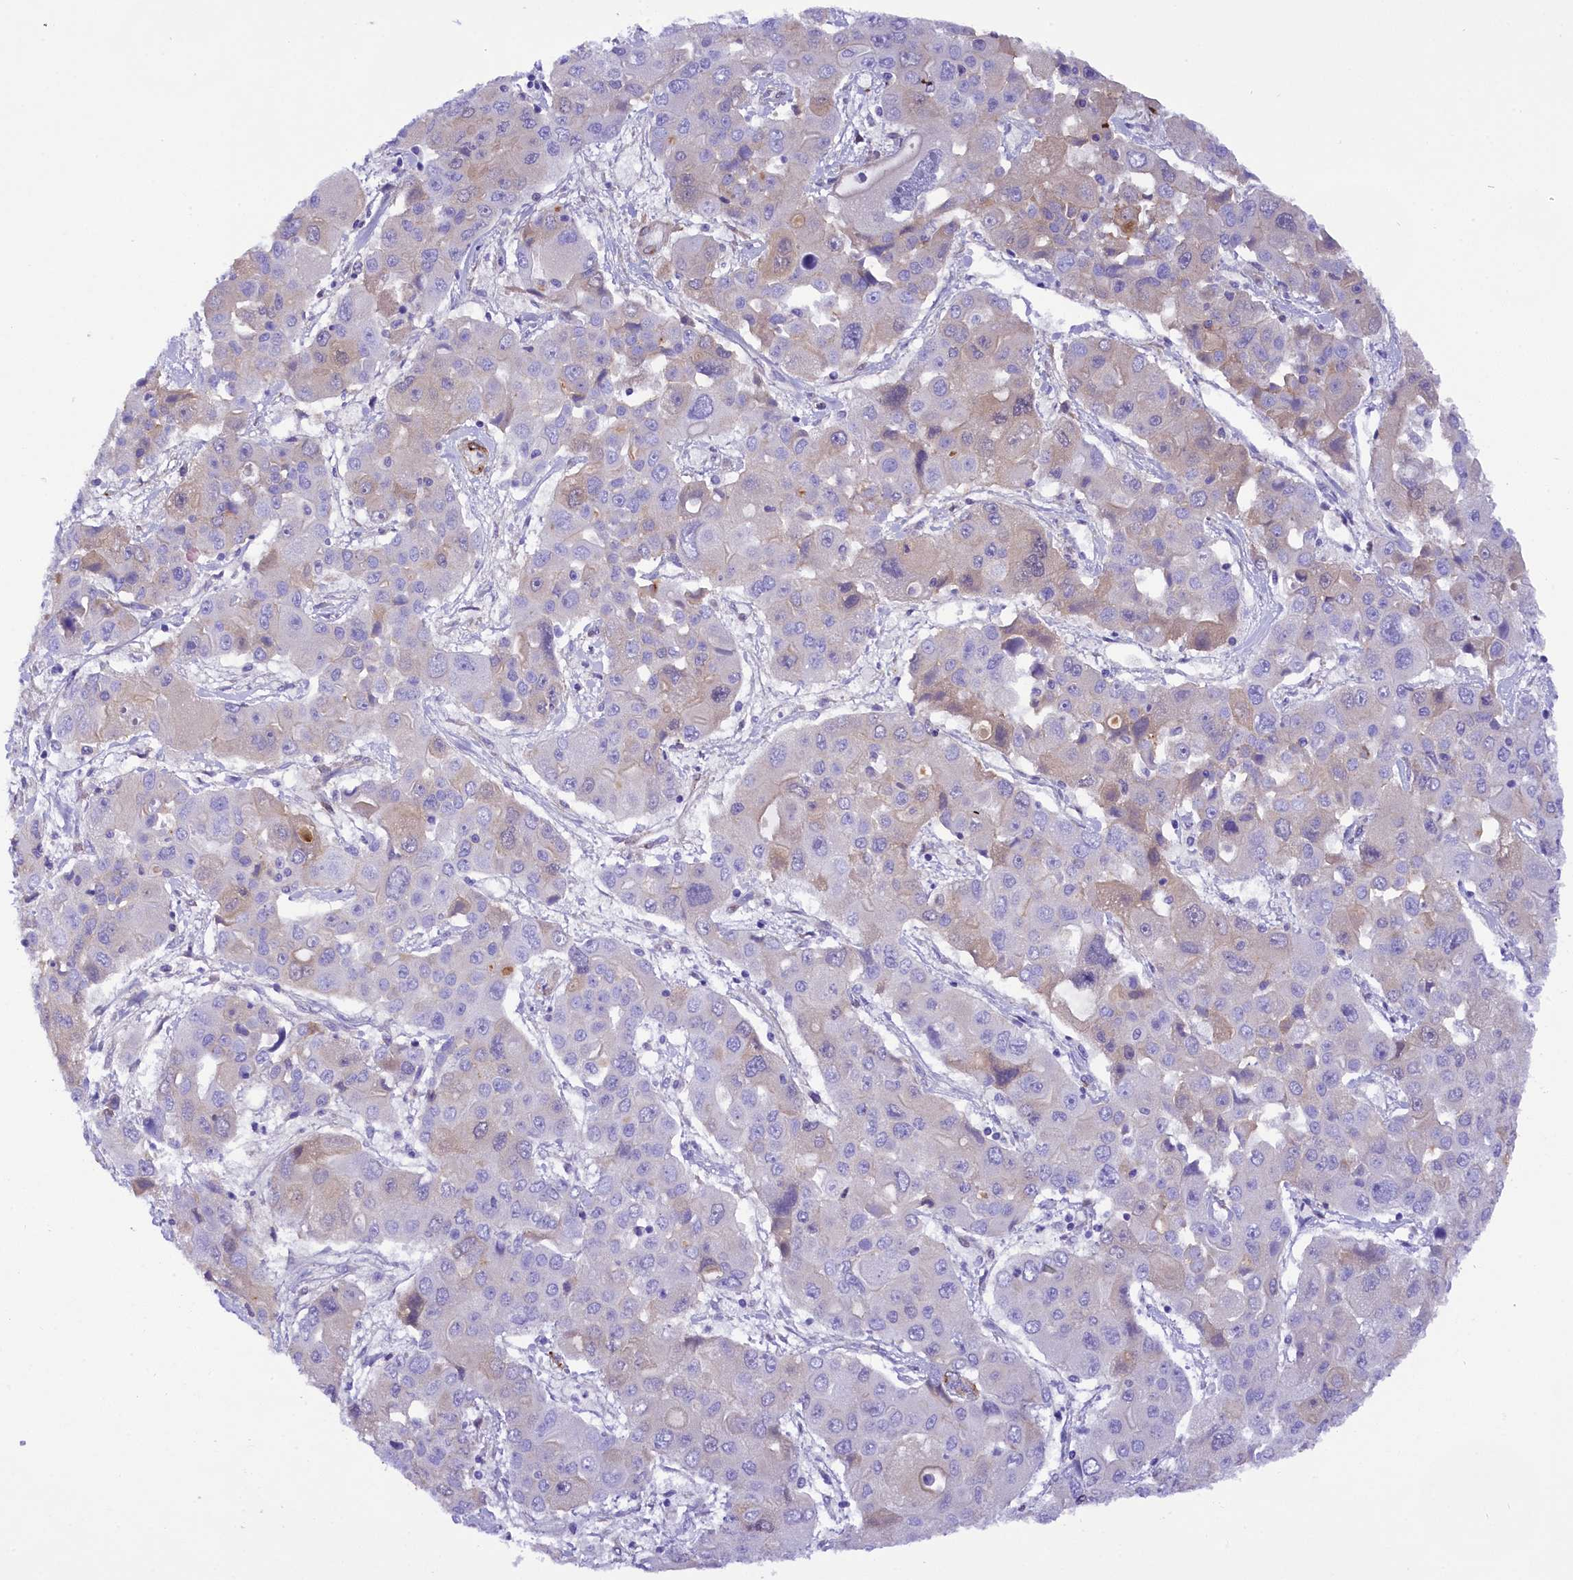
{"staining": {"intensity": "weak", "quantity": "<25%", "location": "cytoplasmic/membranous"}, "tissue": "liver cancer", "cell_type": "Tumor cells", "image_type": "cancer", "snomed": [{"axis": "morphology", "description": "Cholangiocarcinoma"}, {"axis": "topography", "description": "Liver"}], "caption": "Liver cancer was stained to show a protein in brown. There is no significant positivity in tumor cells.", "gene": "SOD3", "patient": {"sex": "male", "age": 67}}